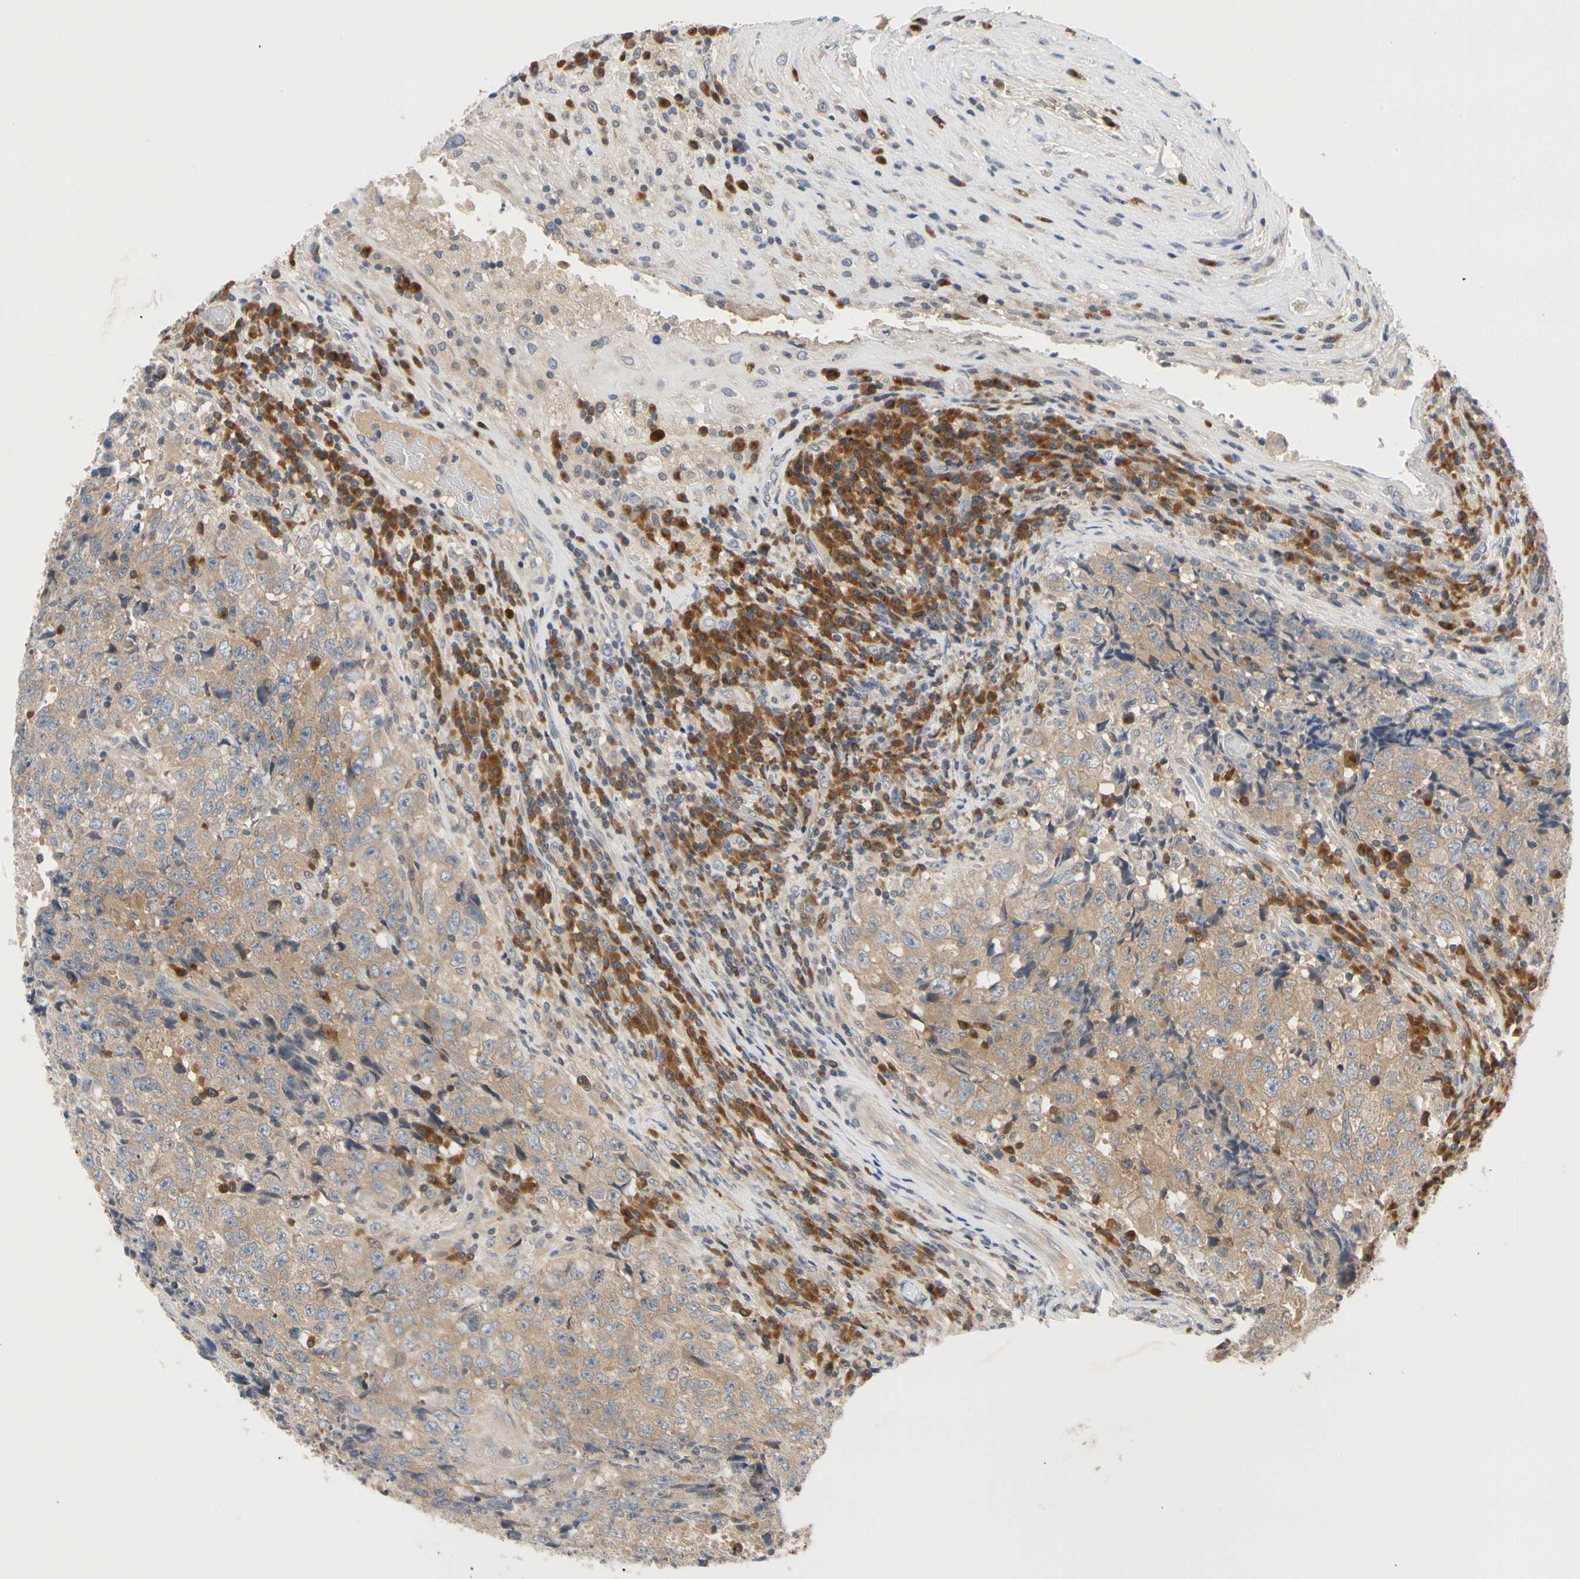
{"staining": {"intensity": "weak", "quantity": ">75%", "location": "cytoplasmic/membranous"}, "tissue": "testis cancer", "cell_type": "Tumor cells", "image_type": "cancer", "snomed": [{"axis": "morphology", "description": "Necrosis, NOS"}, {"axis": "morphology", "description": "Carcinoma, Embryonal, NOS"}, {"axis": "topography", "description": "Testis"}], "caption": "Immunohistochemistry (IHC) (DAB) staining of human testis cancer (embryonal carcinoma) reveals weak cytoplasmic/membranous protein expression in about >75% of tumor cells.", "gene": "SEC23B", "patient": {"sex": "male", "age": 19}}